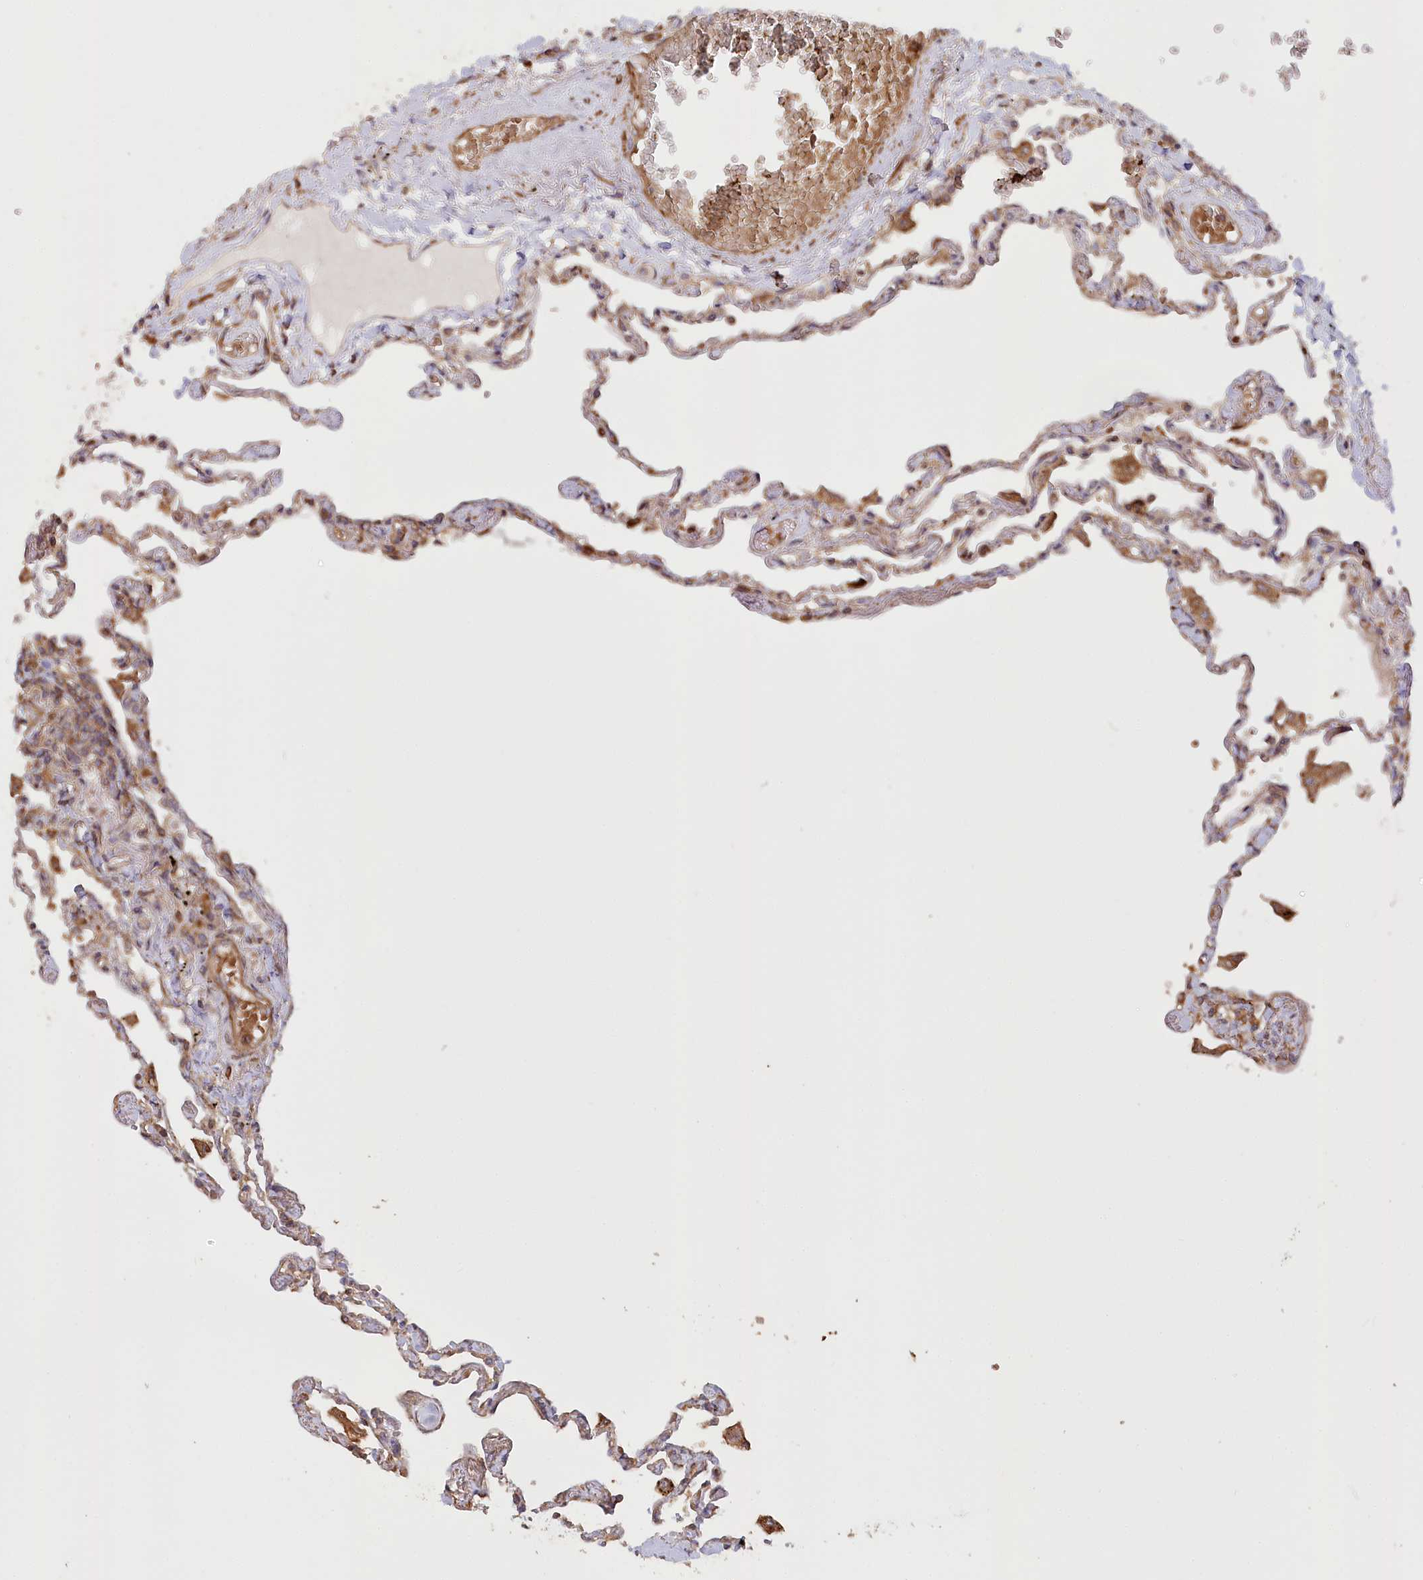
{"staining": {"intensity": "strong", "quantity": "25%-75%", "location": "cytoplasmic/membranous"}, "tissue": "lung", "cell_type": "Alveolar cells", "image_type": "normal", "snomed": [{"axis": "morphology", "description": "Normal tissue, NOS"}, {"axis": "topography", "description": "Lung"}], "caption": "Alveolar cells reveal strong cytoplasmic/membranous positivity in about 25%-75% of cells in unremarkable lung.", "gene": "PAIP2", "patient": {"sex": "female", "age": 67}}